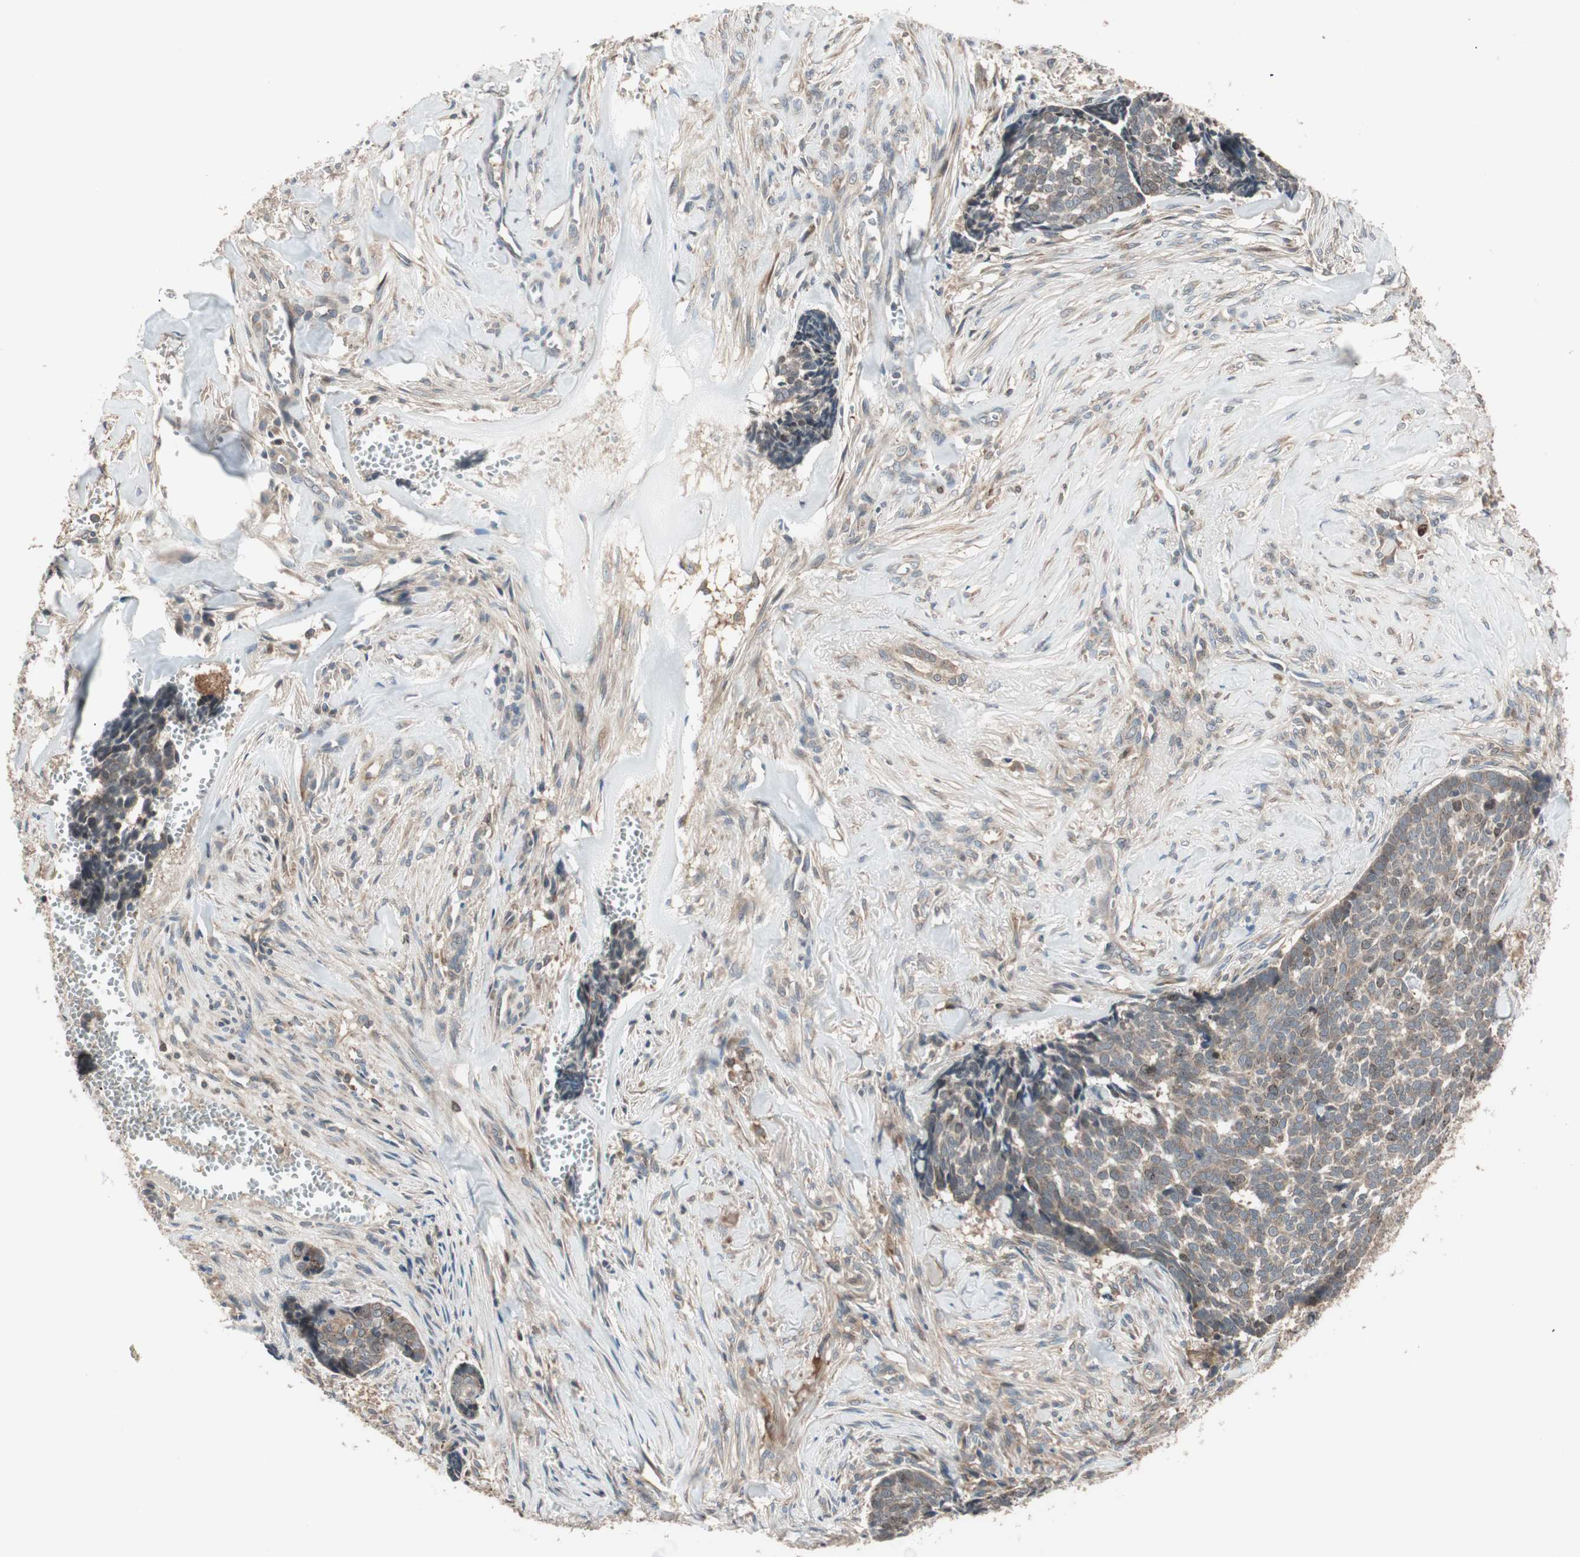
{"staining": {"intensity": "weak", "quantity": ">75%", "location": "cytoplasmic/membranous"}, "tissue": "skin cancer", "cell_type": "Tumor cells", "image_type": "cancer", "snomed": [{"axis": "morphology", "description": "Basal cell carcinoma"}, {"axis": "topography", "description": "Skin"}], "caption": "Skin cancer stained with IHC exhibits weak cytoplasmic/membranous expression in about >75% of tumor cells. (Brightfield microscopy of DAB IHC at high magnification).", "gene": "ATP6AP2", "patient": {"sex": "male", "age": 84}}